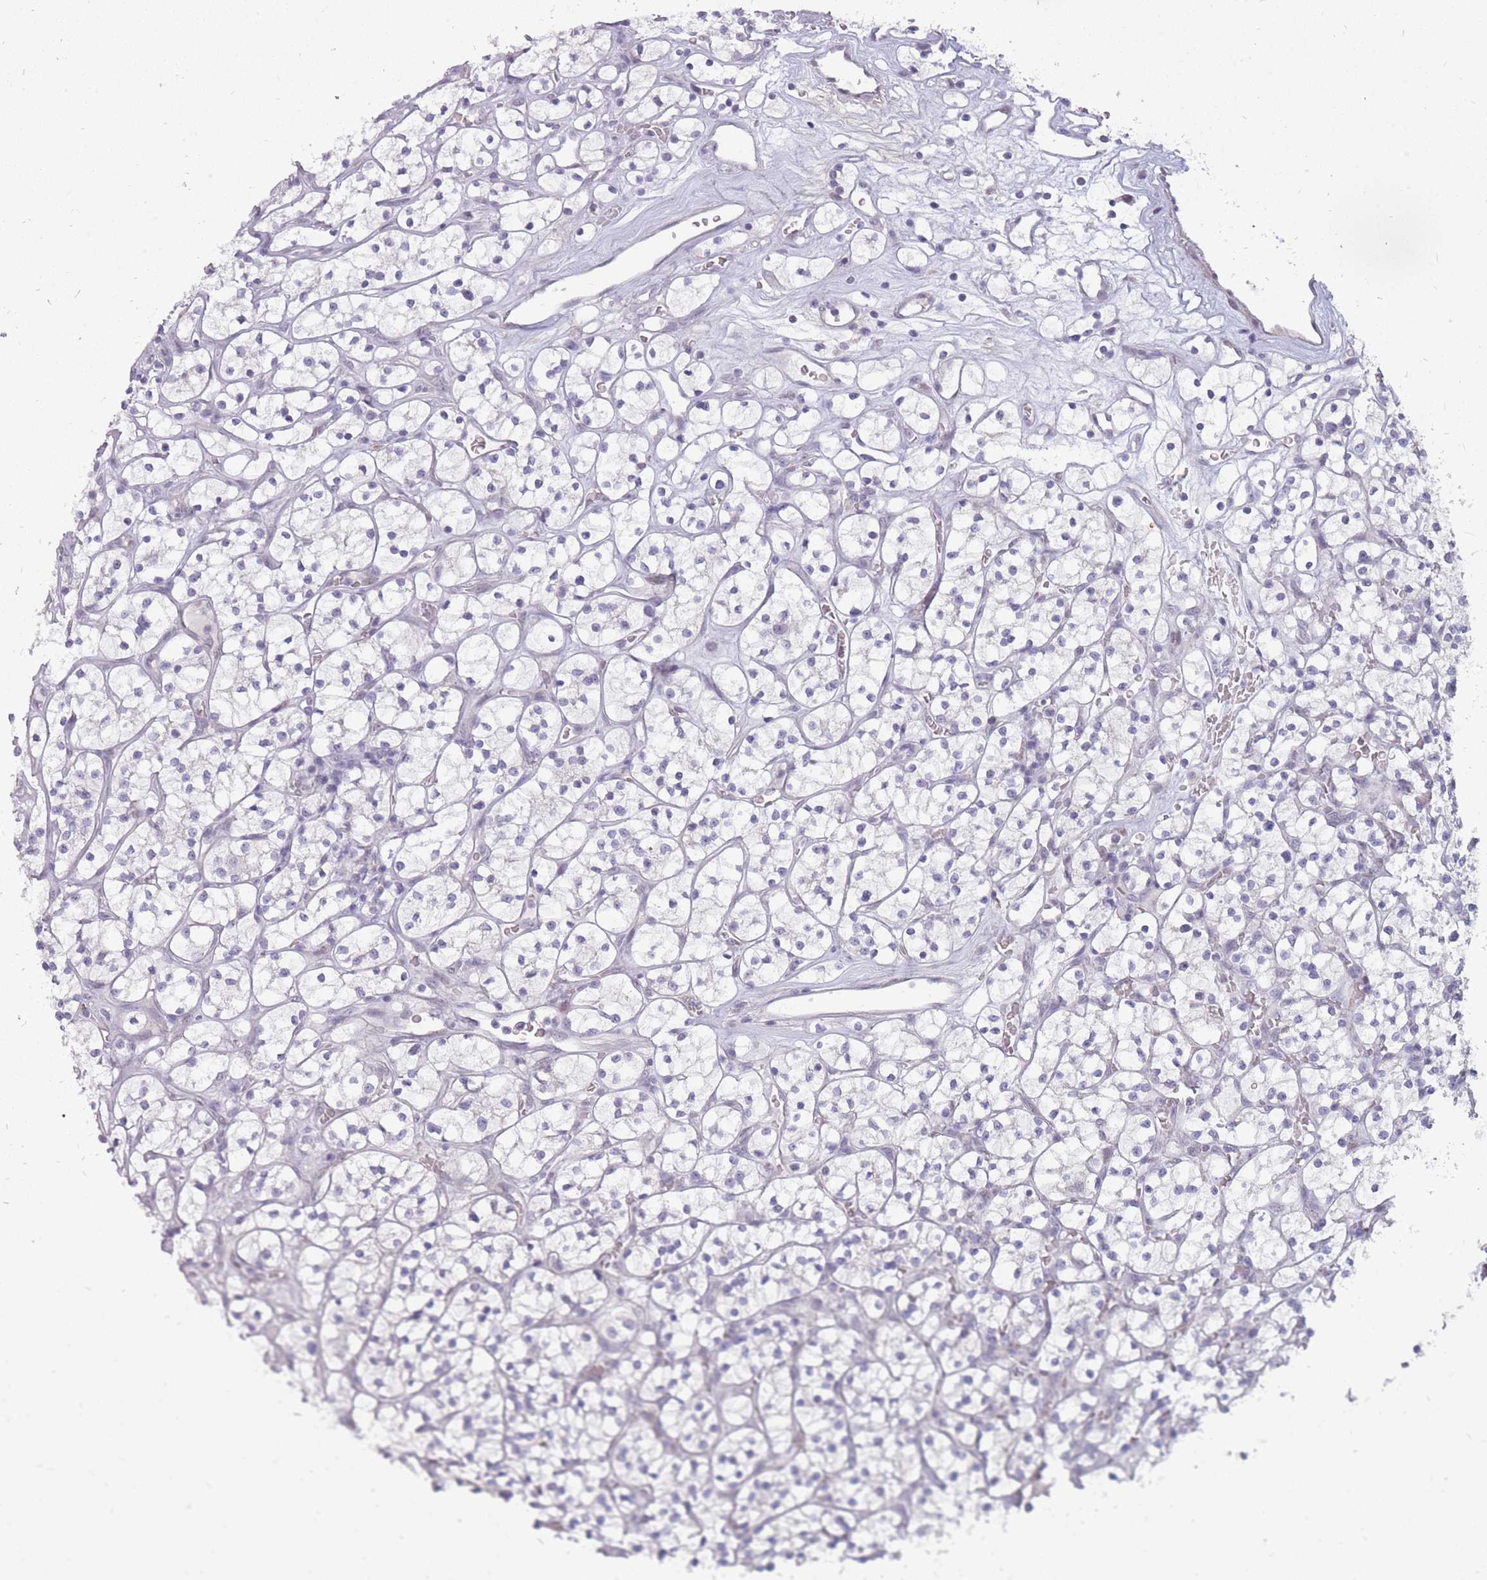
{"staining": {"intensity": "negative", "quantity": "none", "location": "none"}, "tissue": "renal cancer", "cell_type": "Tumor cells", "image_type": "cancer", "snomed": [{"axis": "morphology", "description": "Adenocarcinoma, NOS"}, {"axis": "topography", "description": "Kidney"}], "caption": "Immunohistochemistry (IHC) histopathology image of human renal adenocarcinoma stained for a protein (brown), which shows no staining in tumor cells. (DAB IHC, high magnification).", "gene": "POMZP3", "patient": {"sex": "female", "age": 64}}